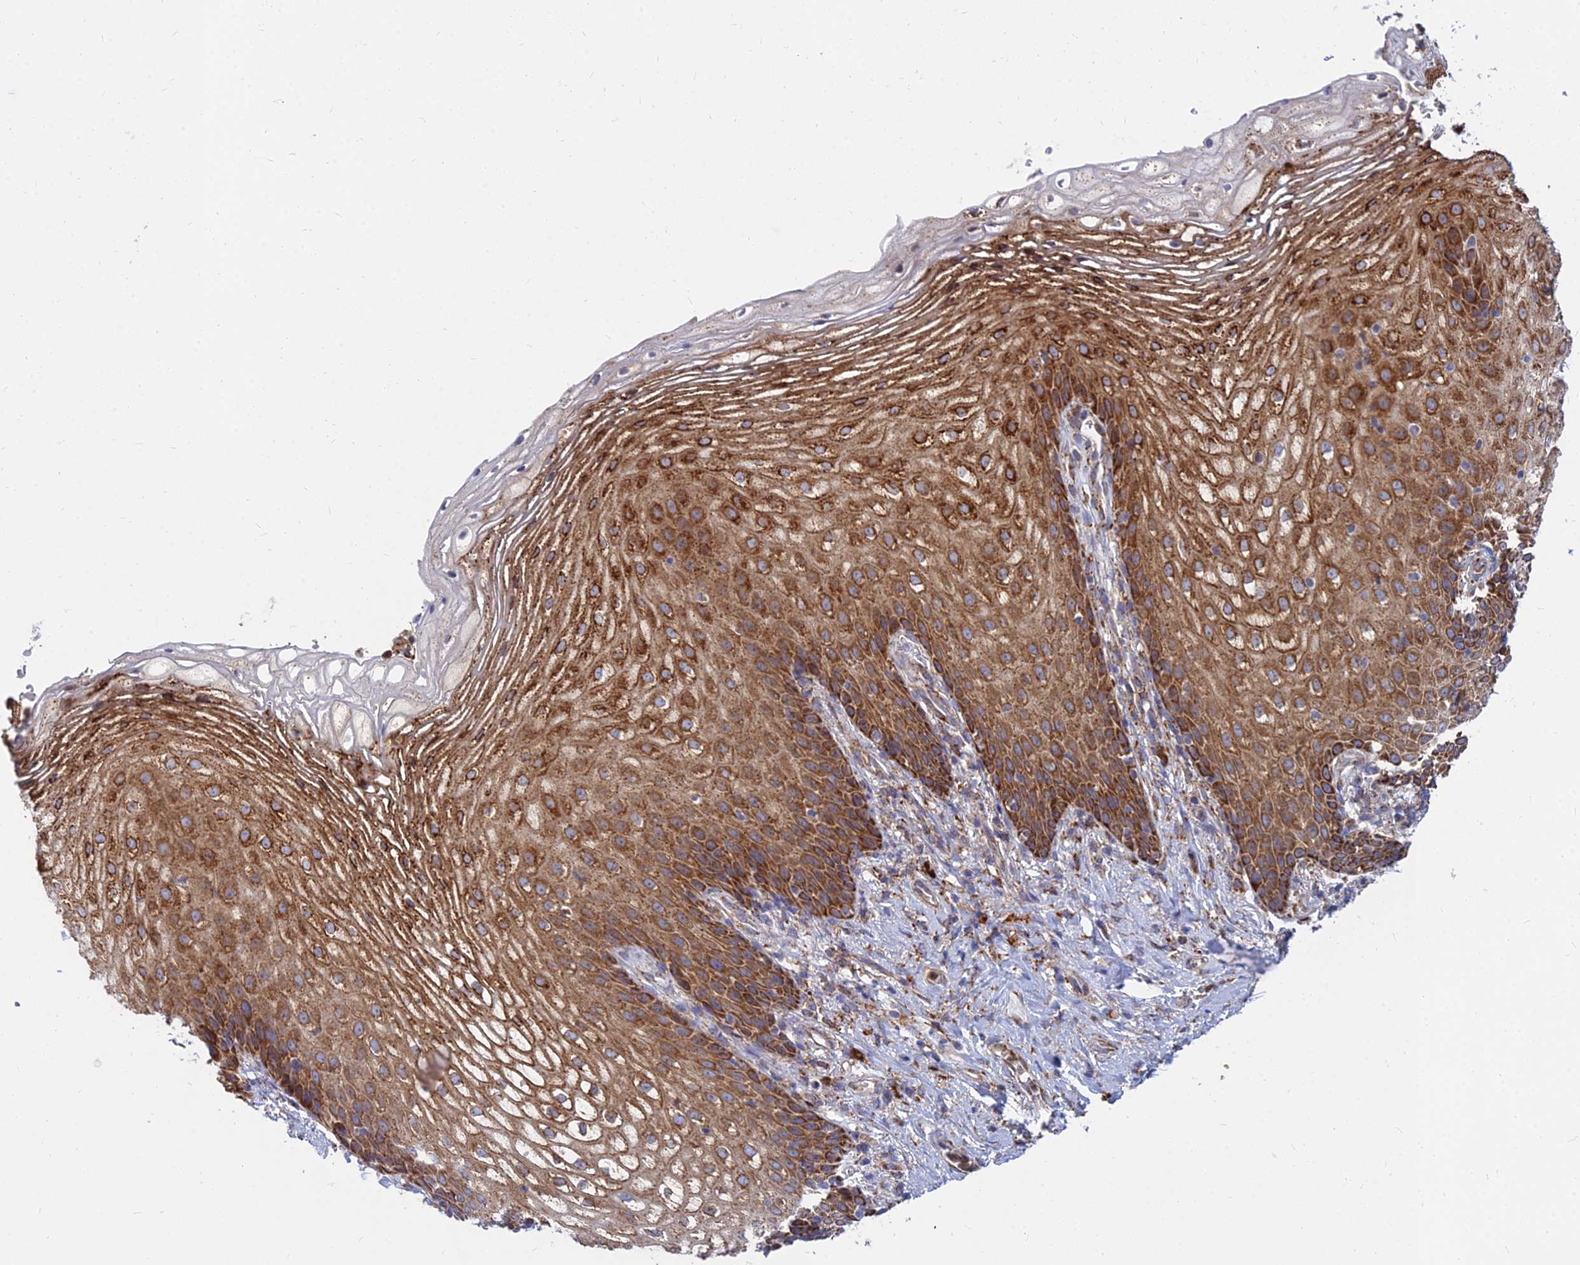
{"staining": {"intensity": "strong", "quantity": ">75%", "location": "cytoplasmic/membranous"}, "tissue": "vagina", "cell_type": "Squamous epithelial cells", "image_type": "normal", "snomed": [{"axis": "morphology", "description": "Normal tissue, NOS"}, {"axis": "topography", "description": "Vagina"}], "caption": "A micrograph of vagina stained for a protein reveals strong cytoplasmic/membranous brown staining in squamous epithelial cells. (Stains: DAB (3,3'-diaminobenzidine) in brown, nuclei in blue, Microscopy: brightfield microscopy at high magnification).", "gene": "CCT6A", "patient": {"sex": "female", "age": 60}}